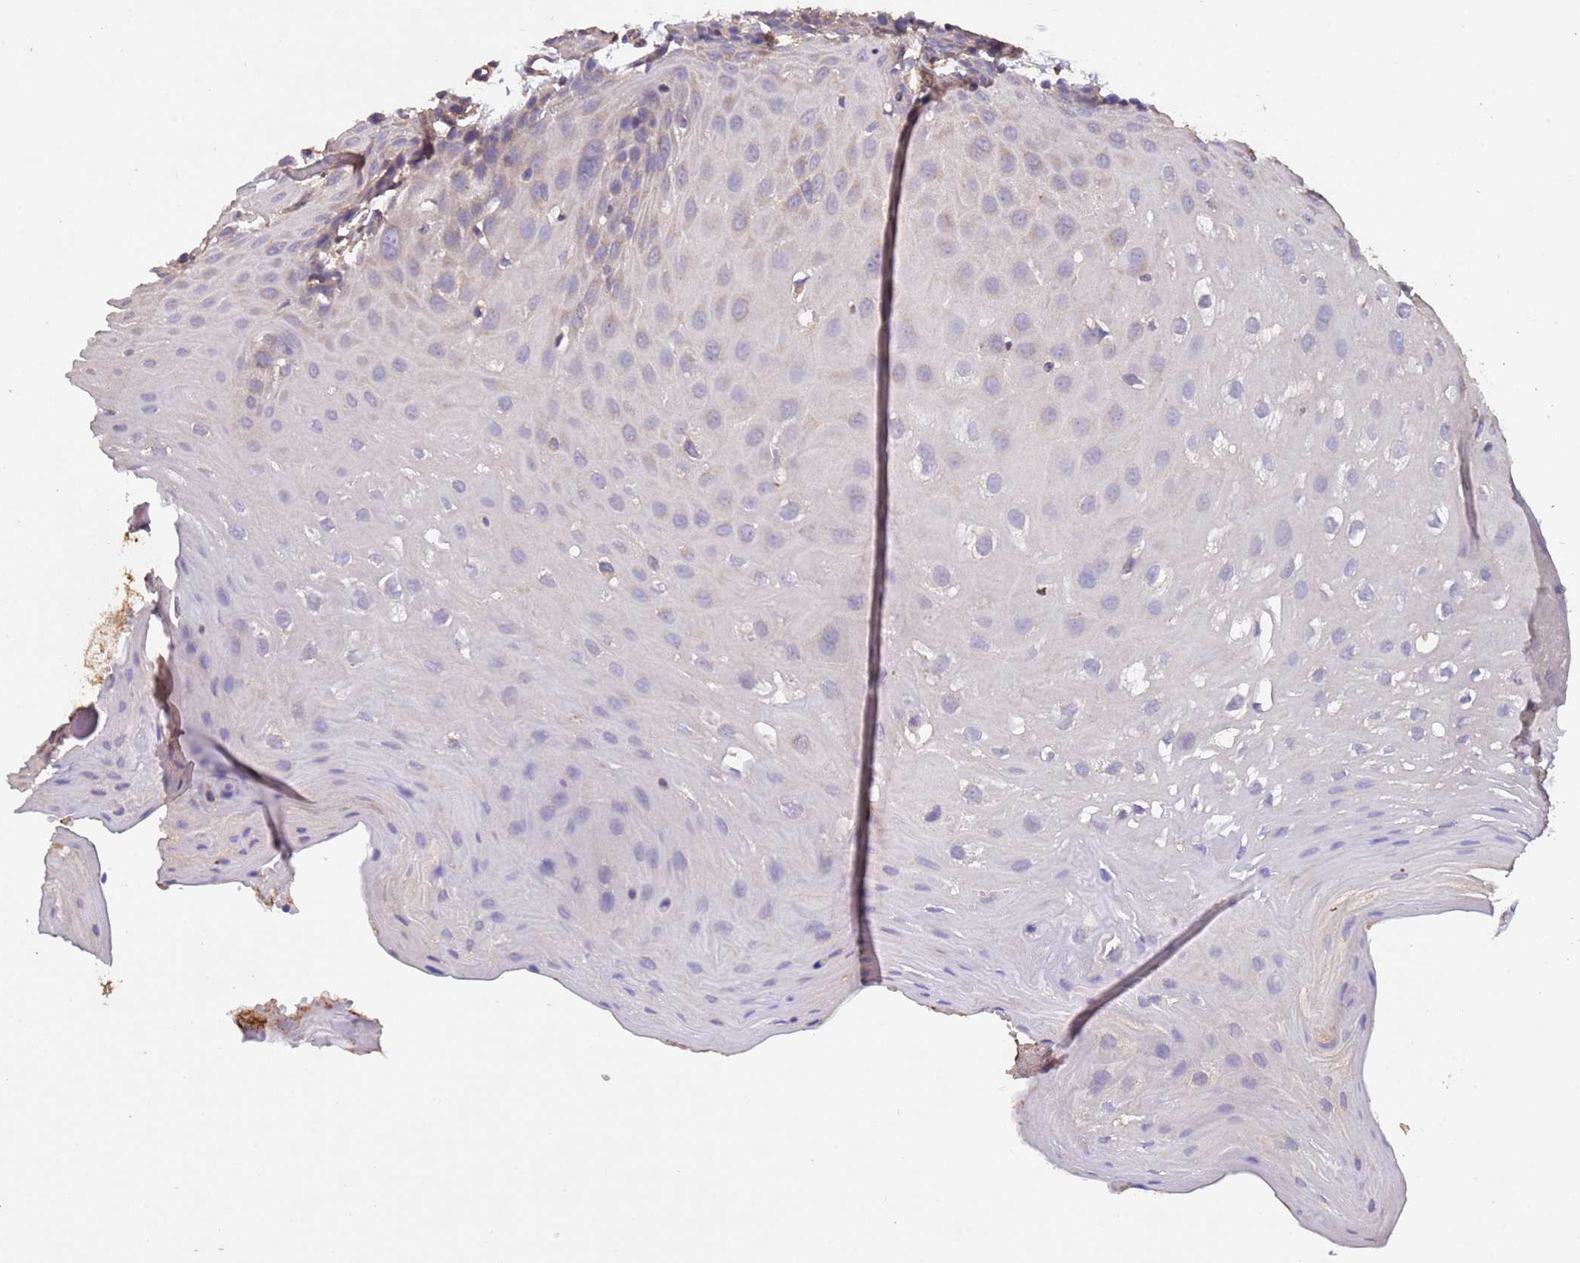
{"staining": {"intensity": "weak", "quantity": "<25%", "location": "cytoplasmic/membranous"}, "tissue": "oral mucosa", "cell_type": "Squamous epithelial cells", "image_type": "normal", "snomed": [{"axis": "morphology", "description": "Normal tissue, NOS"}, {"axis": "topography", "description": "Skeletal muscle"}, {"axis": "topography", "description": "Oral tissue"}, {"axis": "topography", "description": "Salivary gland"}, {"axis": "topography", "description": "Peripheral nerve tissue"}], "caption": "An IHC photomicrograph of normal oral mucosa is shown. There is no staining in squamous epithelial cells of oral mucosa.", "gene": "MTX3", "patient": {"sex": "male", "age": 54}}